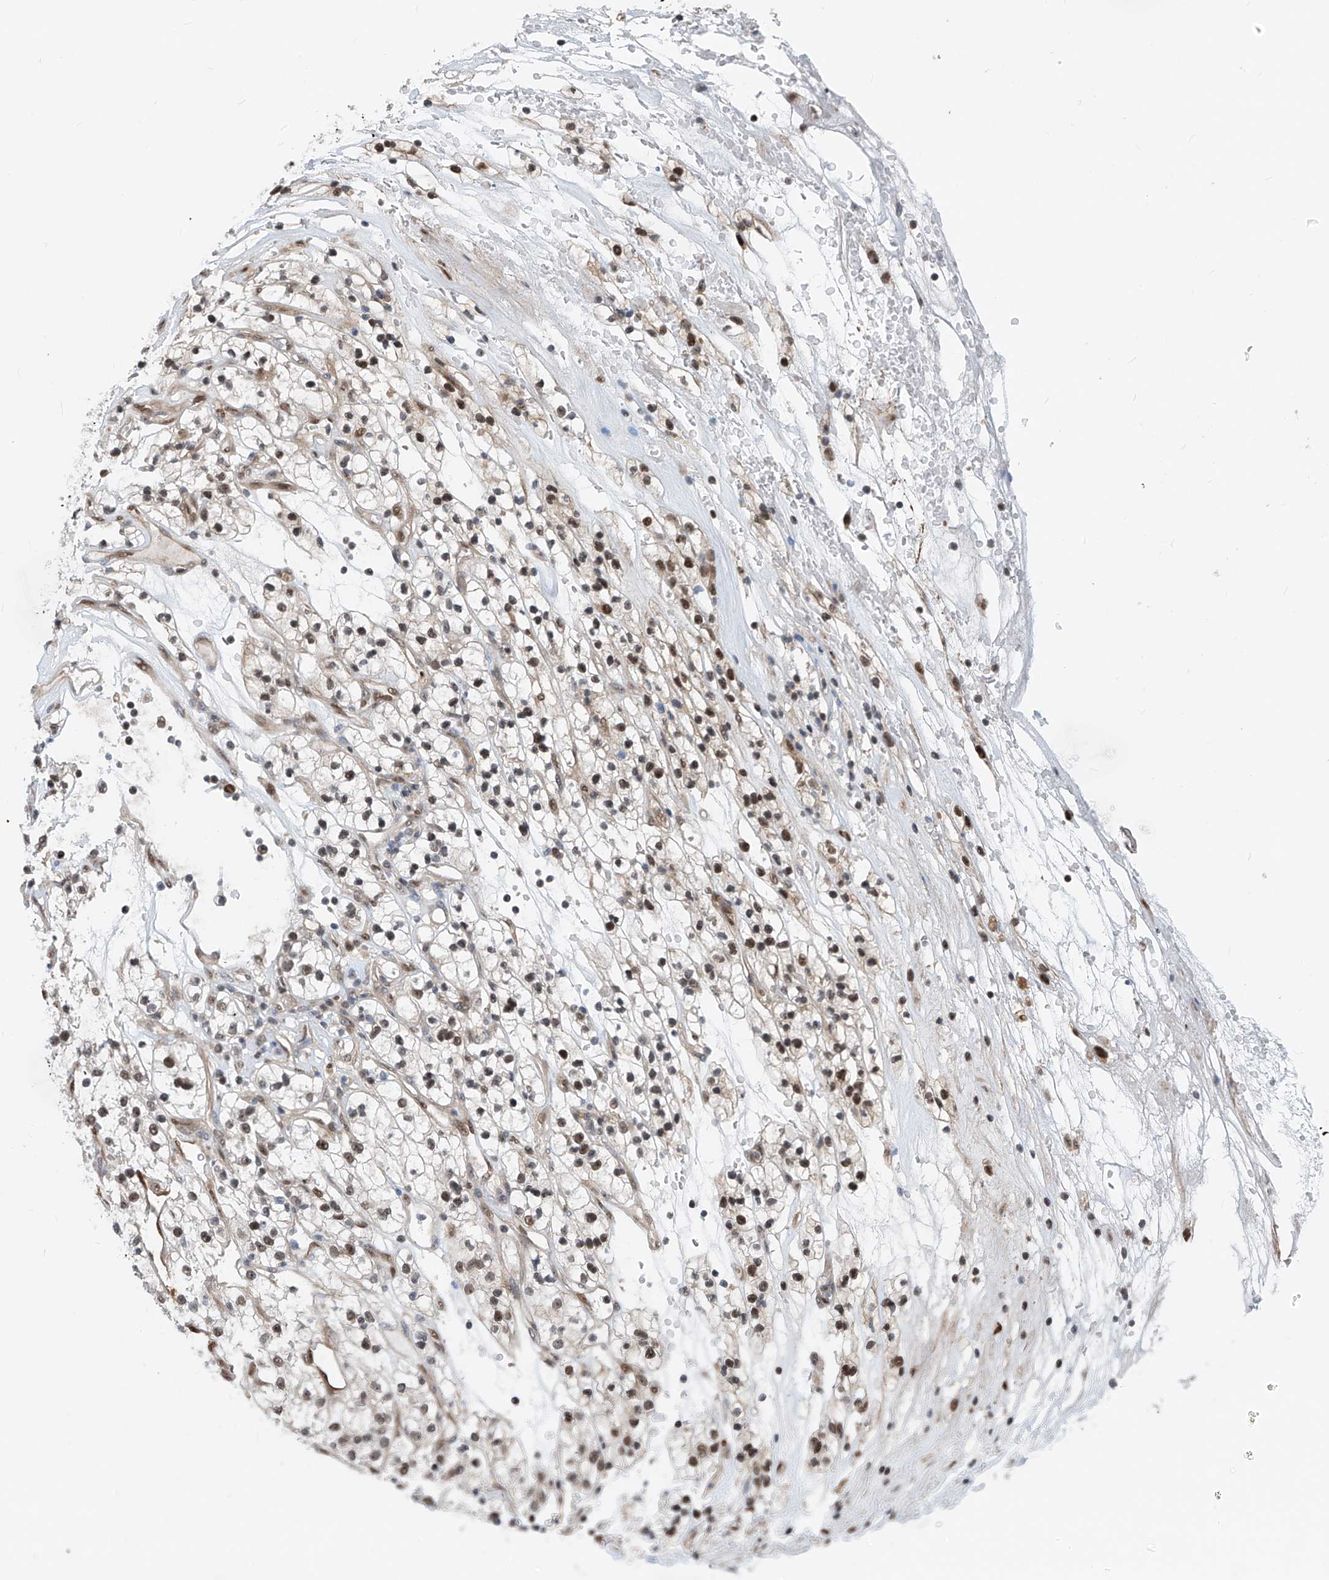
{"staining": {"intensity": "moderate", "quantity": "25%-75%", "location": "nuclear"}, "tissue": "renal cancer", "cell_type": "Tumor cells", "image_type": "cancer", "snomed": [{"axis": "morphology", "description": "Adenocarcinoma, NOS"}, {"axis": "topography", "description": "Kidney"}], "caption": "The micrograph demonstrates a brown stain indicating the presence of a protein in the nuclear of tumor cells in renal cancer (adenocarcinoma).", "gene": "RBP7", "patient": {"sex": "female", "age": 57}}